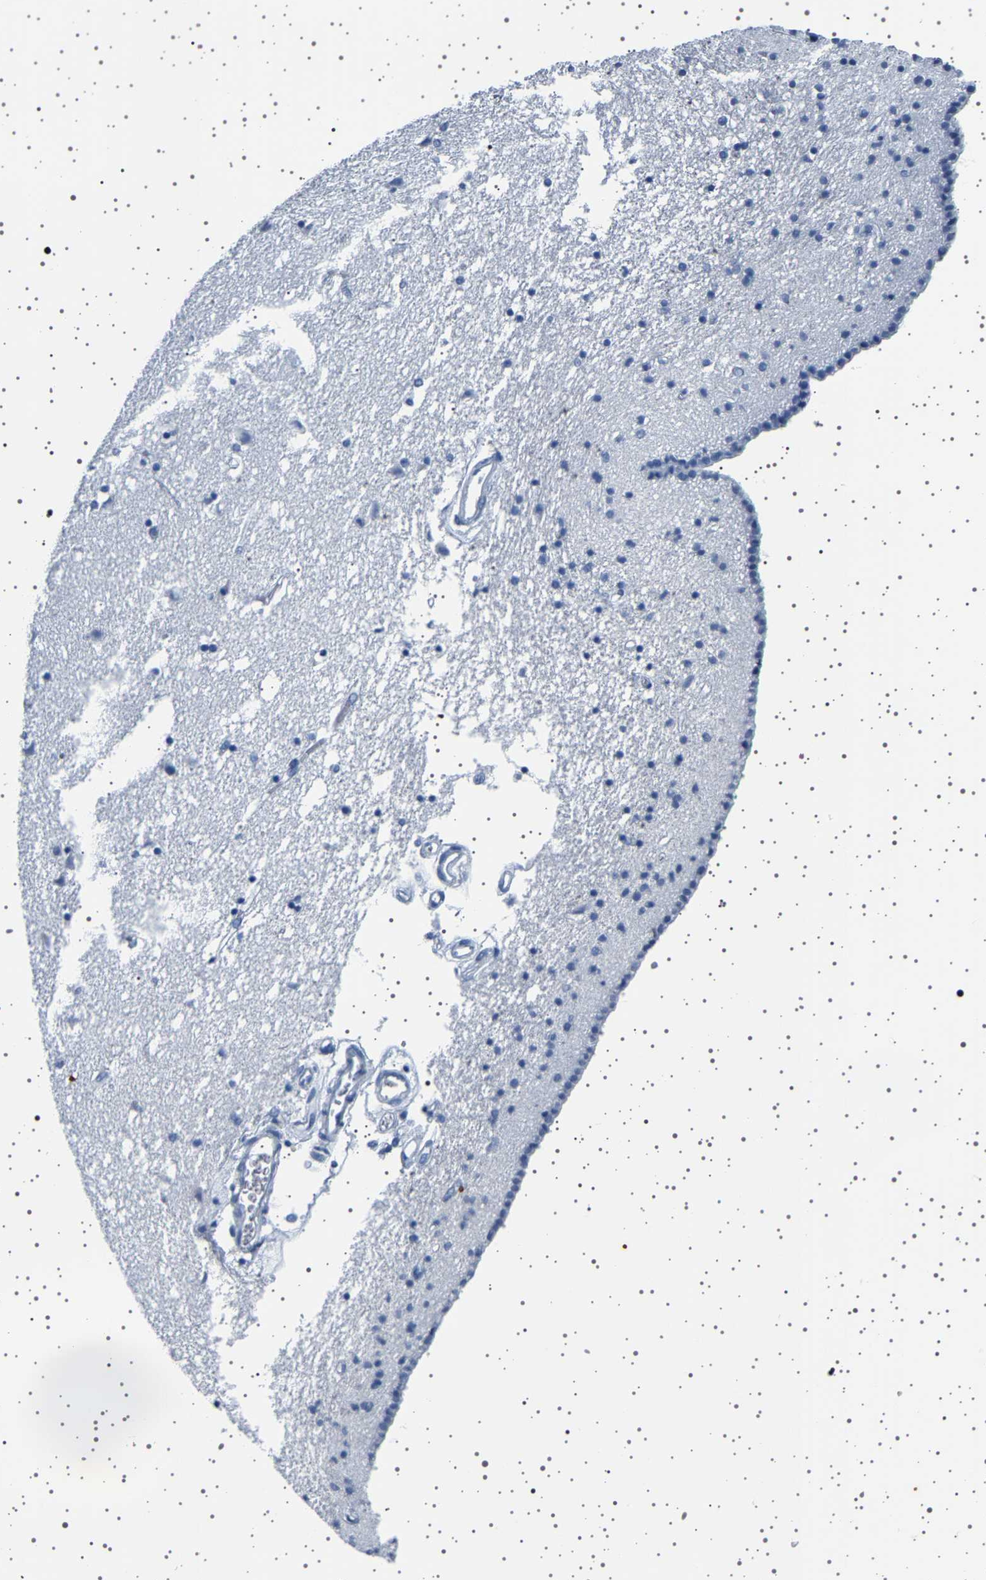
{"staining": {"intensity": "negative", "quantity": "none", "location": "none"}, "tissue": "caudate", "cell_type": "Glial cells", "image_type": "normal", "snomed": [{"axis": "morphology", "description": "Normal tissue, NOS"}, {"axis": "topography", "description": "Lateral ventricle wall"}], "caption": "Micrograph shows no significant protein positivity in glial cells of normal caudate.", "gene": "TFF3", "patient": {"sex": "male", "age": 45}}